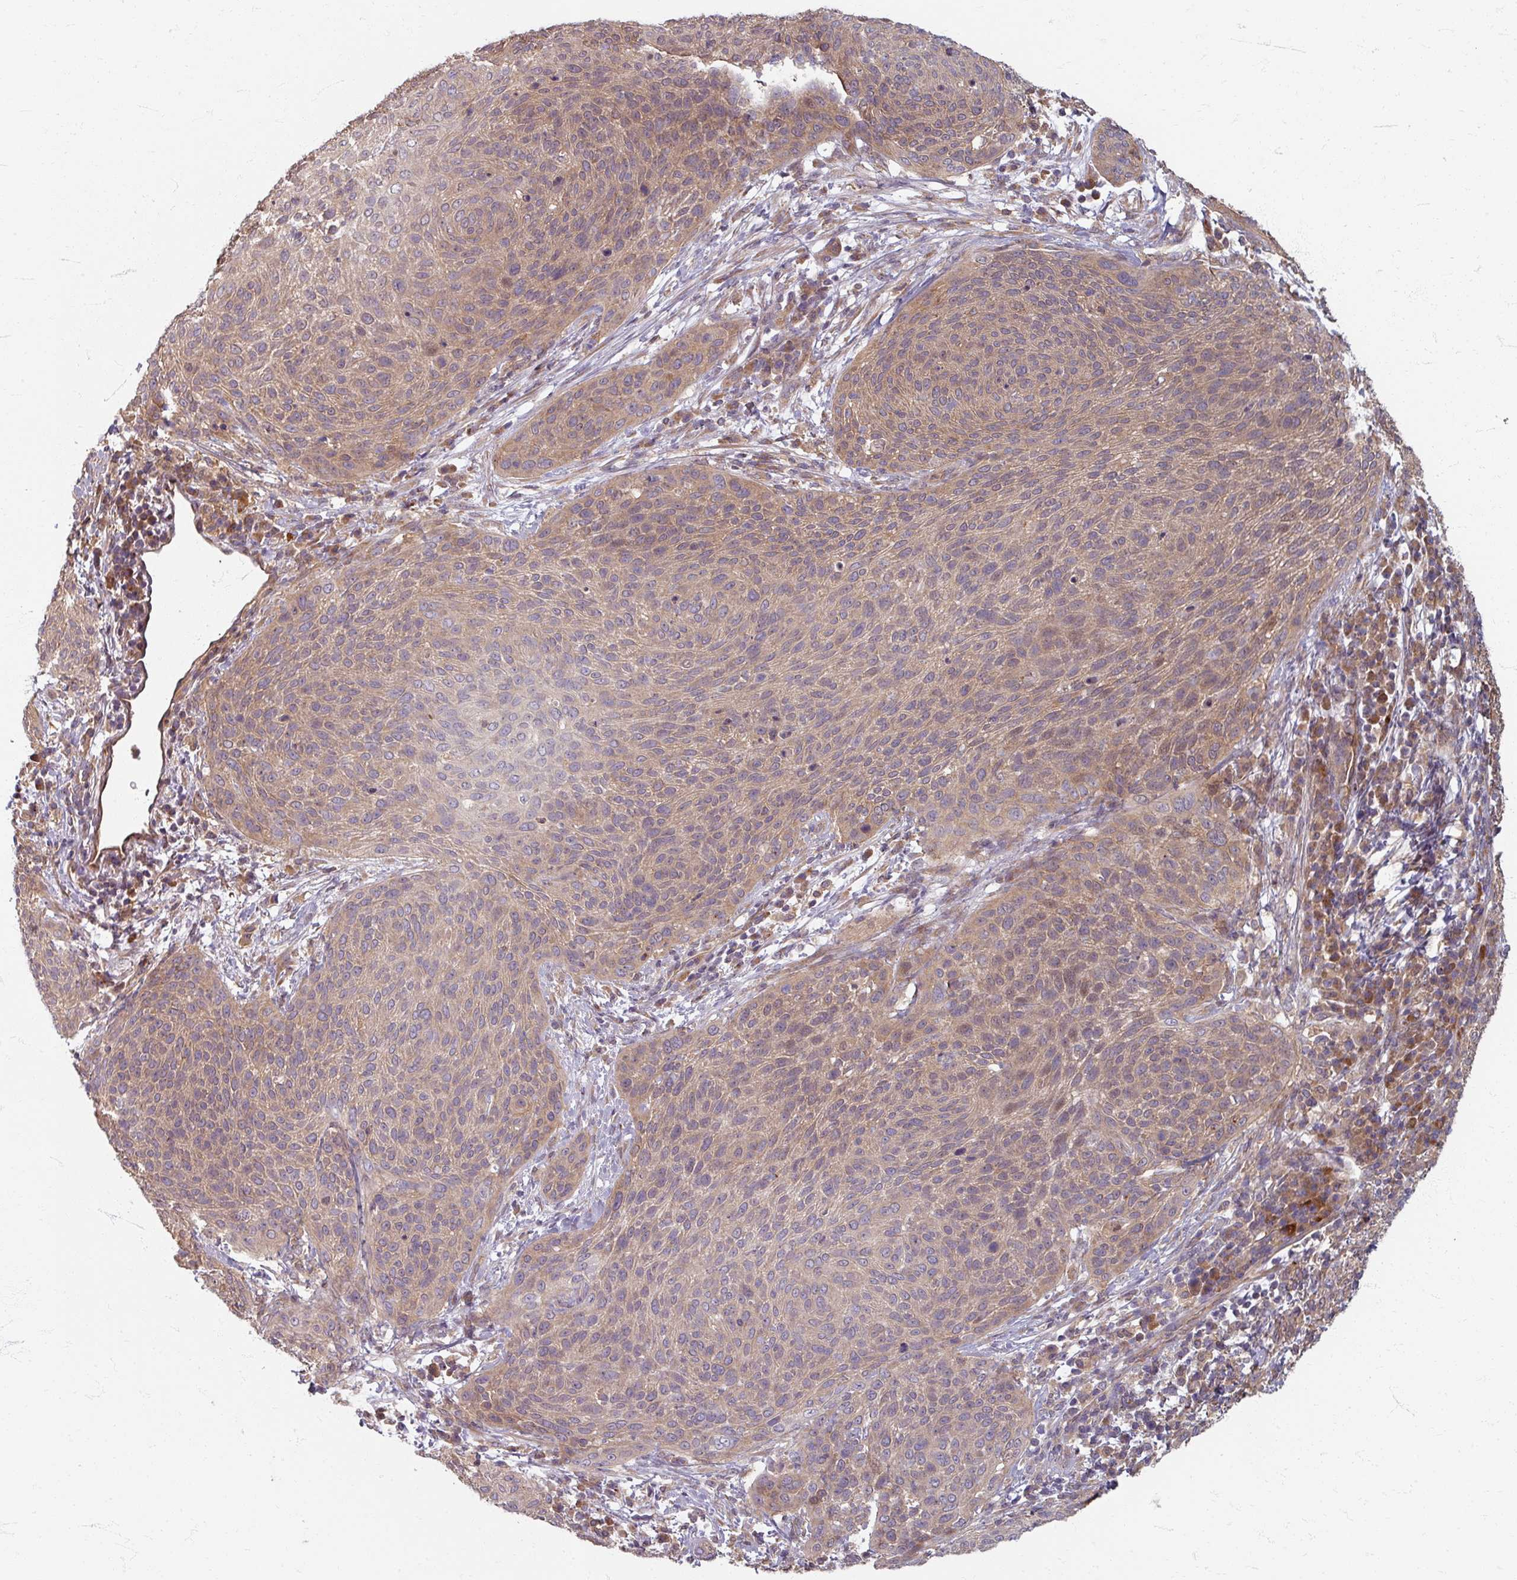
{"staining": {"intensity": "moderate", "quantity": "25%-75%", "location": "cytoplasmic/membranous"}, "tissue": "cervical cancer", "cell_type": "Tumor cells", "image_type": "cancer", "snomed": [{"axis": "morphology", "description": "Squamous cell carcinoma, NOS"}, {"axis": "topography", "description": "Cervix"}], "caption": "A micrograph of human cervical squamous cell carcinoma stained for a protein shows moderate cytoplasmic/membranous brown staining in tumor cells. (Brightfield microscopy of DAB IHC at high magnification).", "gene": "STAM", "patient": {"sex": "female", "age": 31}}